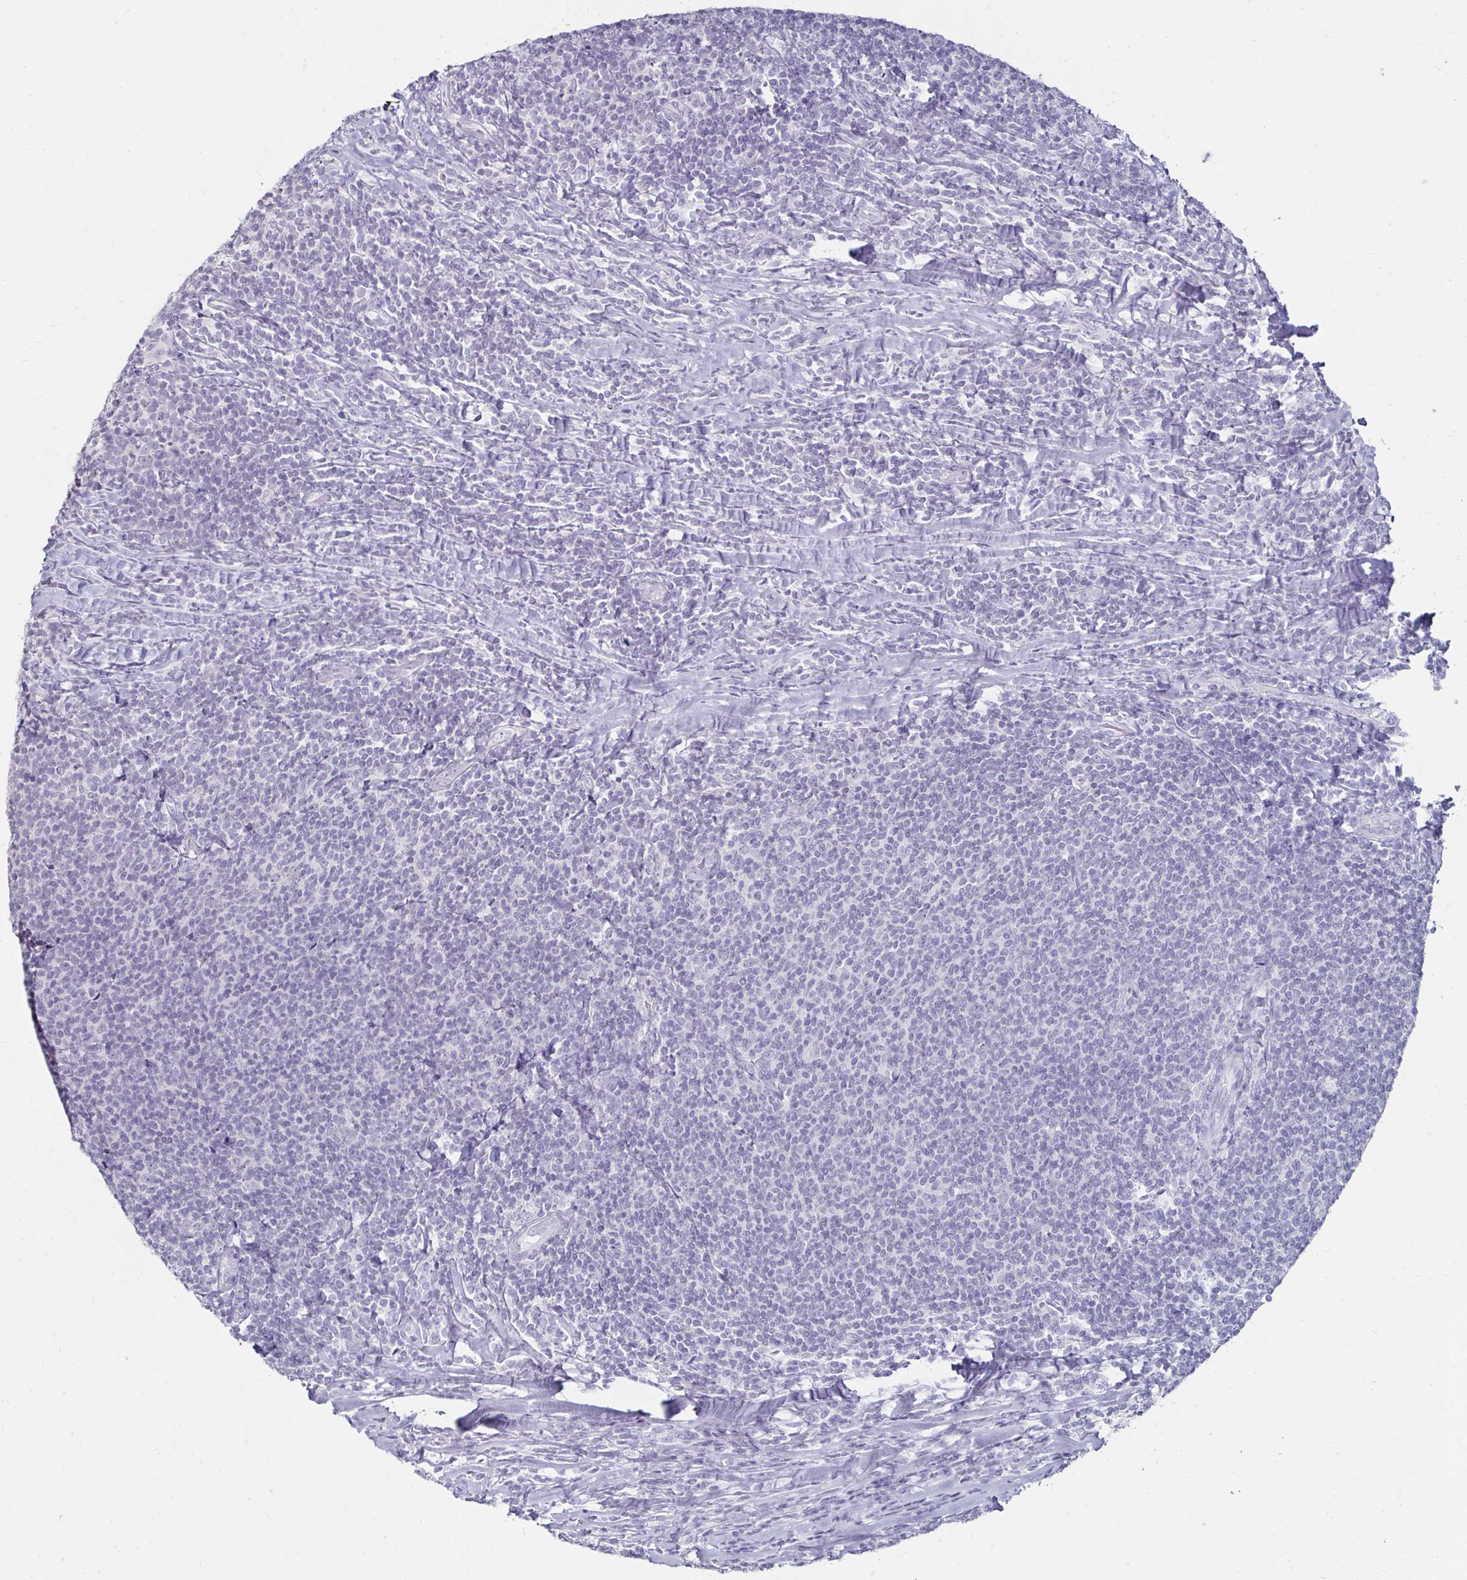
{"staining": {"intensity": "negative", "quantity": "none", "location": "none"}, "tissue": "lymphoma", "cell_type": "Tumor cells", "image_type": "cancer", "snomed": [{"axis": "morphology", "description": "Malignant lymphoma, non-Hodgkin's type, Low grade"}, {"axis": "topography", "description": "Lymph node"}], "caption": "Low-grade malignant lymphoma, non-Hodgkin's type was stained to show a protein in brown. There is no significant expression in tumor cells.", "gene": "TOMM34", "patient": {"sex": "male", "age": 52}}